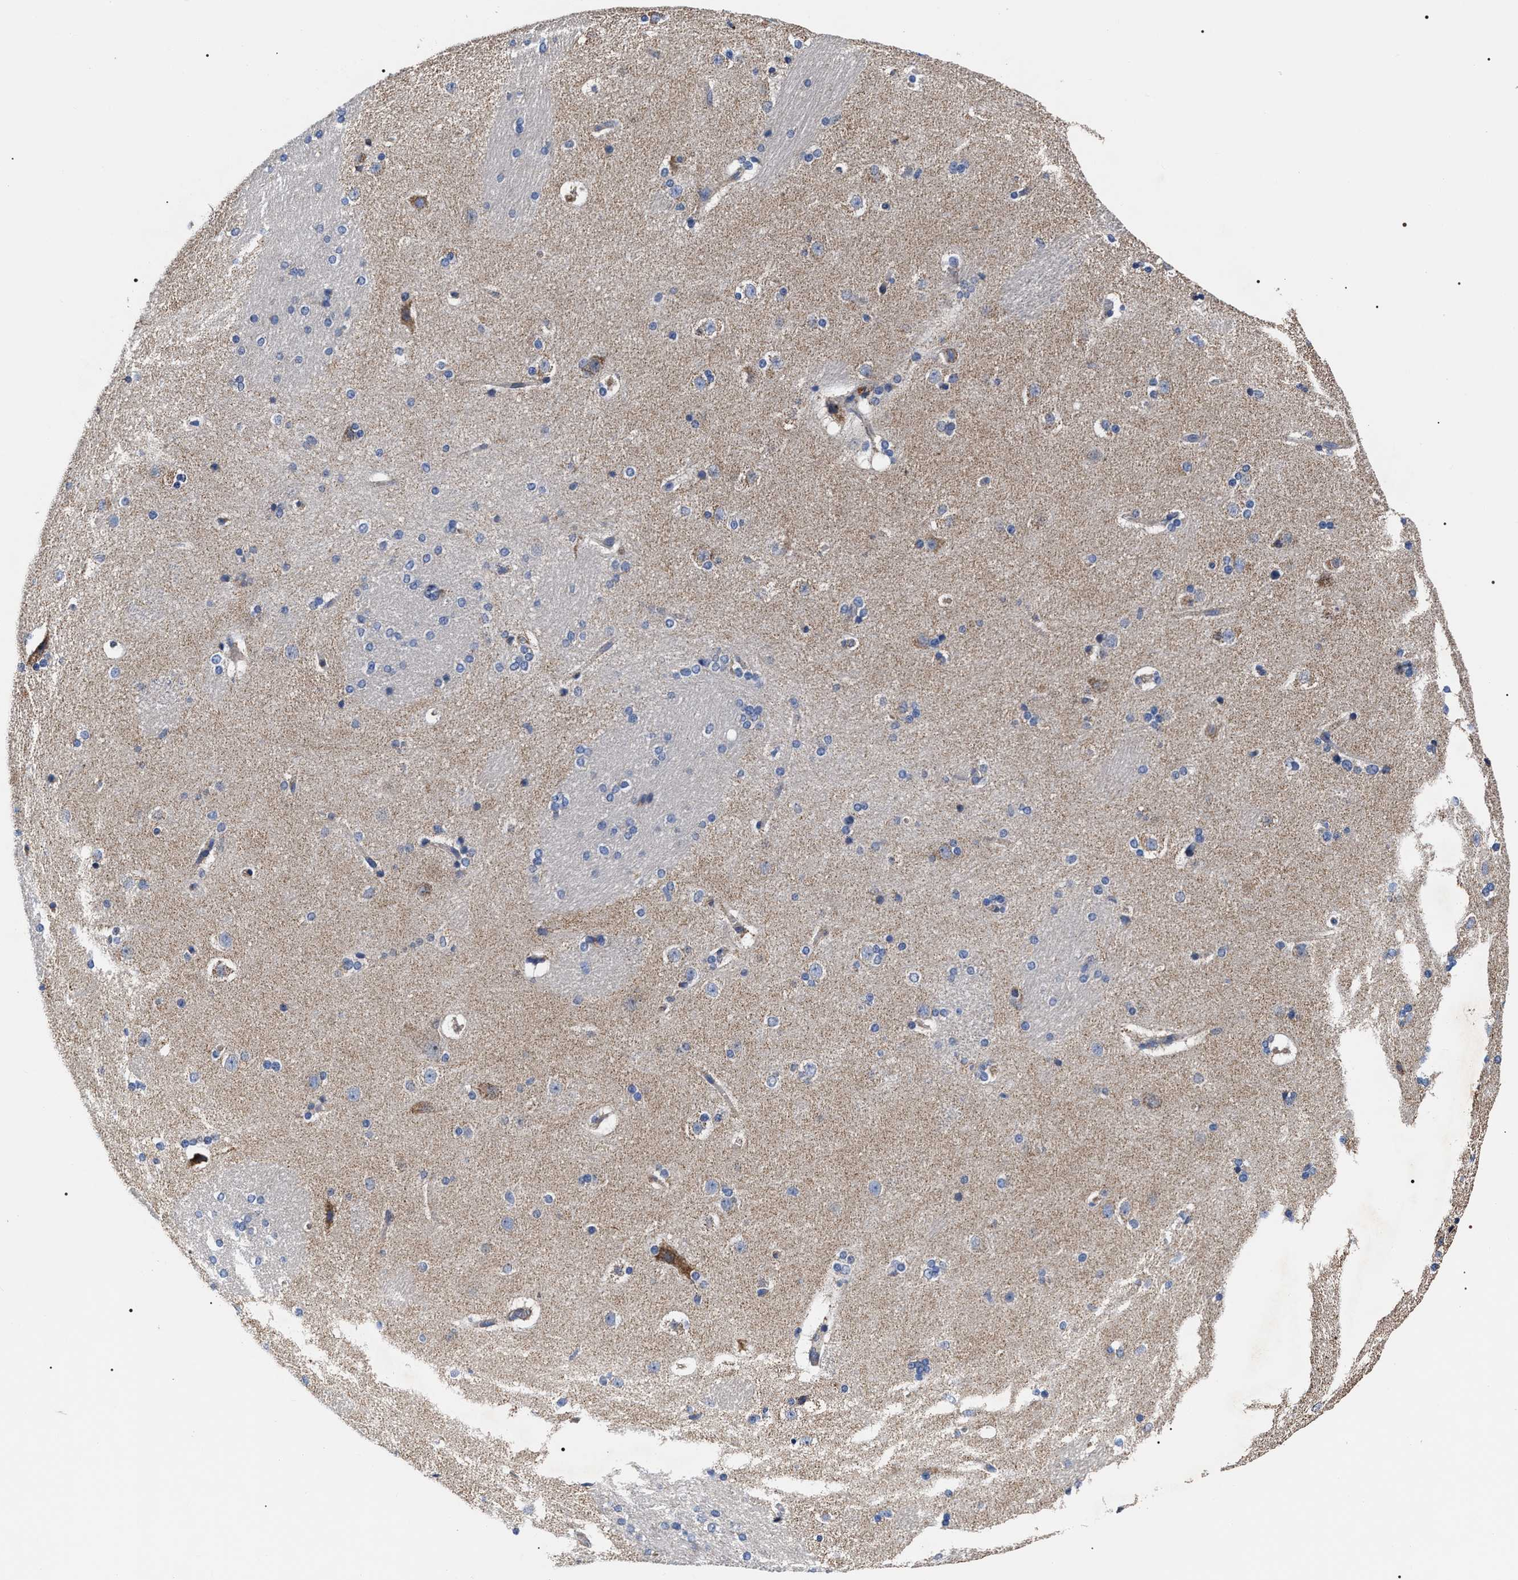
{"staining": {"intensity": "negative", "quantity": "none", "location": "none"}, "tissue": "caudate", "cell_type": "Glial cells", "image_type": "normal", "snomed": [{"axis": "morphology", "description": "Normal tissue, NOS"}, {"axis": "topography", "description": "Lateral ventricle wall"}], "caption": "Immunohistochemistry photomicrograph of benign human caudate stained for a protein (brown), which exhibits no positivity in glial cells. (Stains: DAB (3,3'-diaminobenzidine) immunohistochemistry (IHC) with hematoxylin counter stain, Microscopy: brightfield microscopy at high magnification).", "gene": "MACC1", "patient": {"sex": "female", "age": 19}}